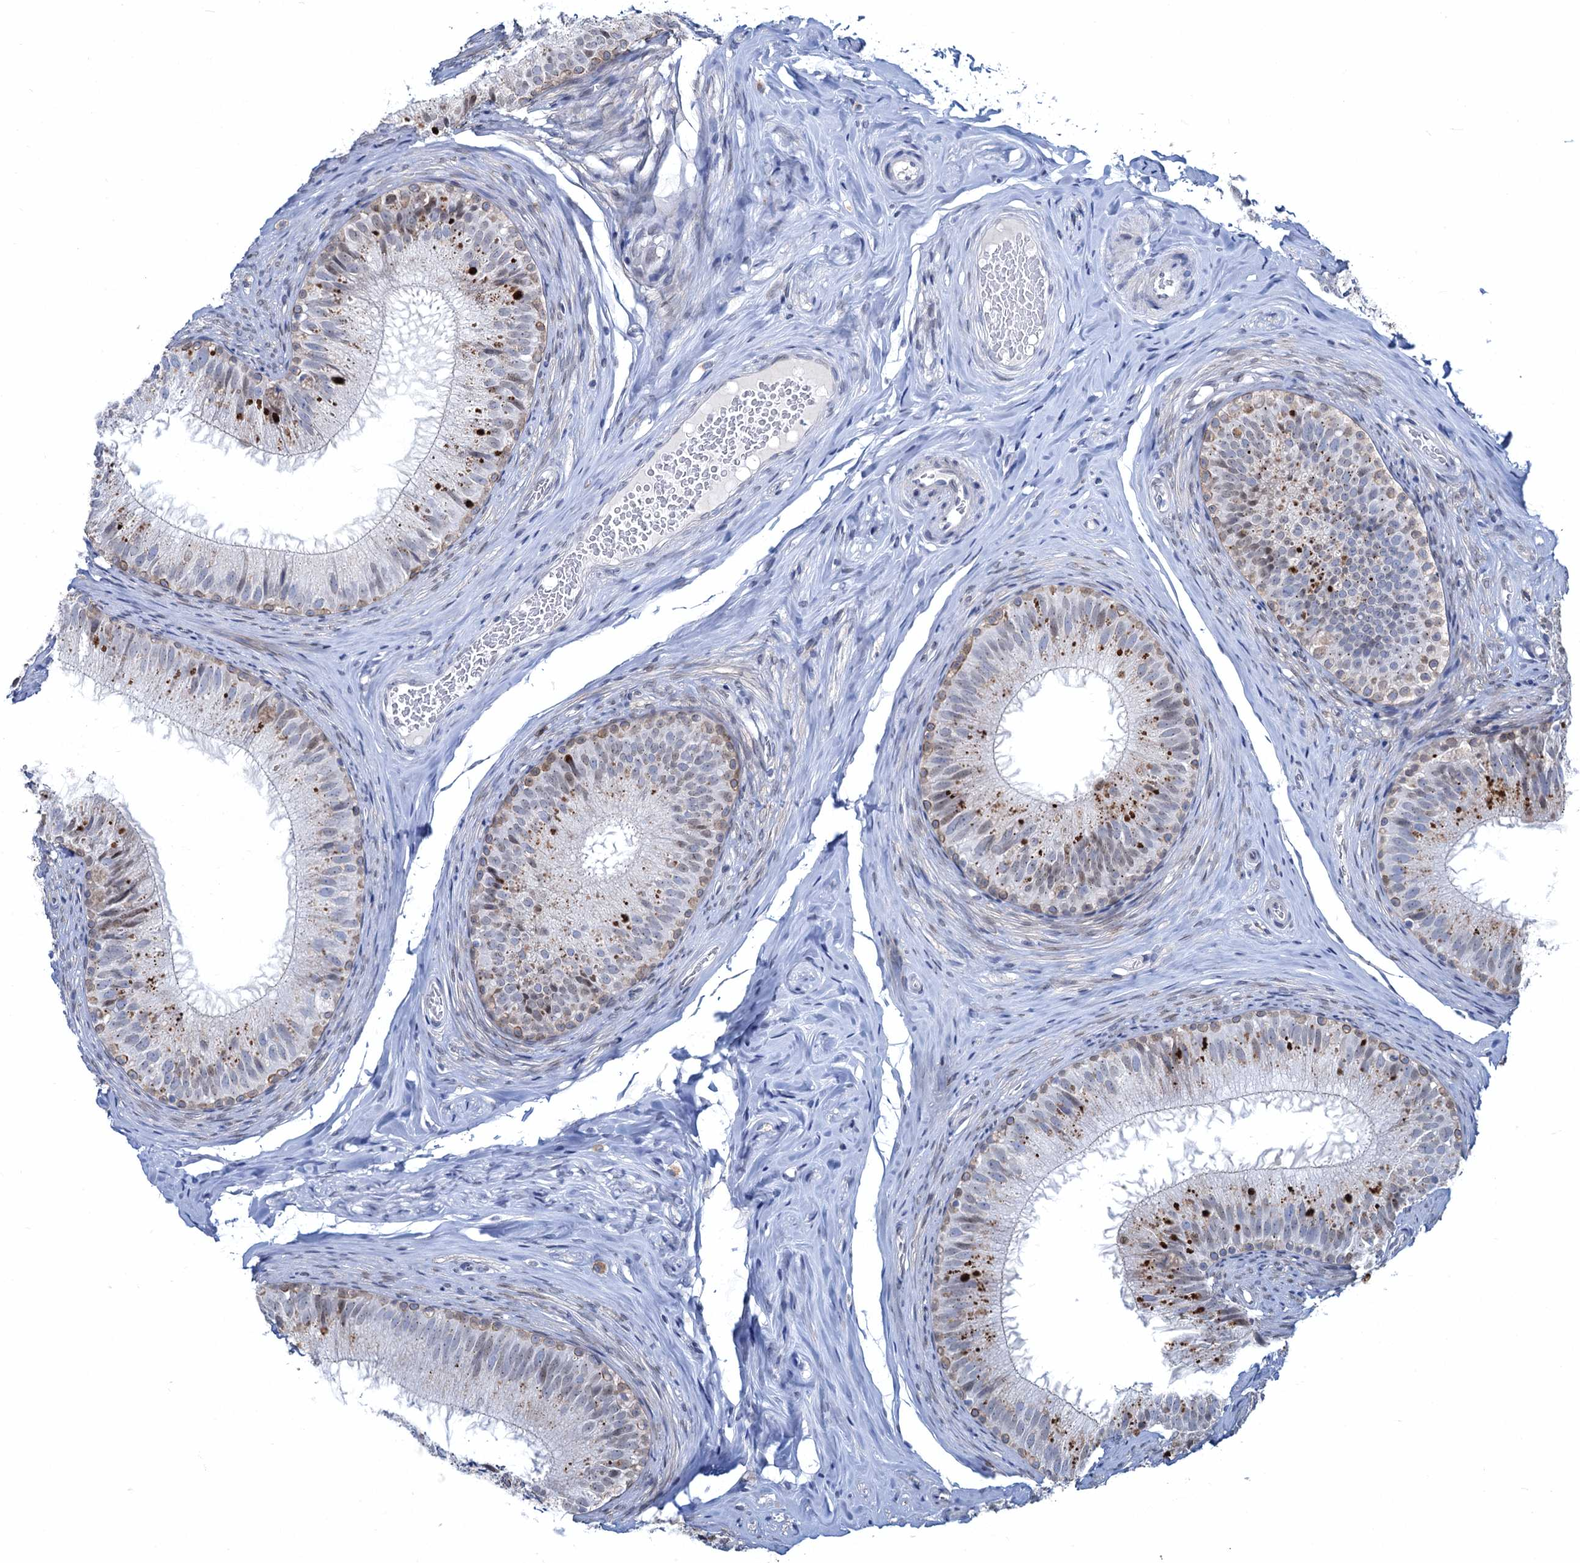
{"staining": {"intensity": "strong", "quantity": "<25%", "location": "nuclear"}, "tissue": "epididymis", "cell_type": "Glandular cells", "image_type": "normal", "snomed": [{"axis": "morphology", "description": "Normal tissue, NOS"}, {"axis": "topography", "description": "Epididymis"}], "caption": "A high-resolution image shows IHC staining of benign epididymis, which displays strong nuclear expression in approximately <25% of glandular cells. (Stains: DAB in brown, nuclei in blue, Microscopy: brightfield microscopy at high magnification).", "gene": "TOX3", "patient": {"sex": "male", "age": 34}}